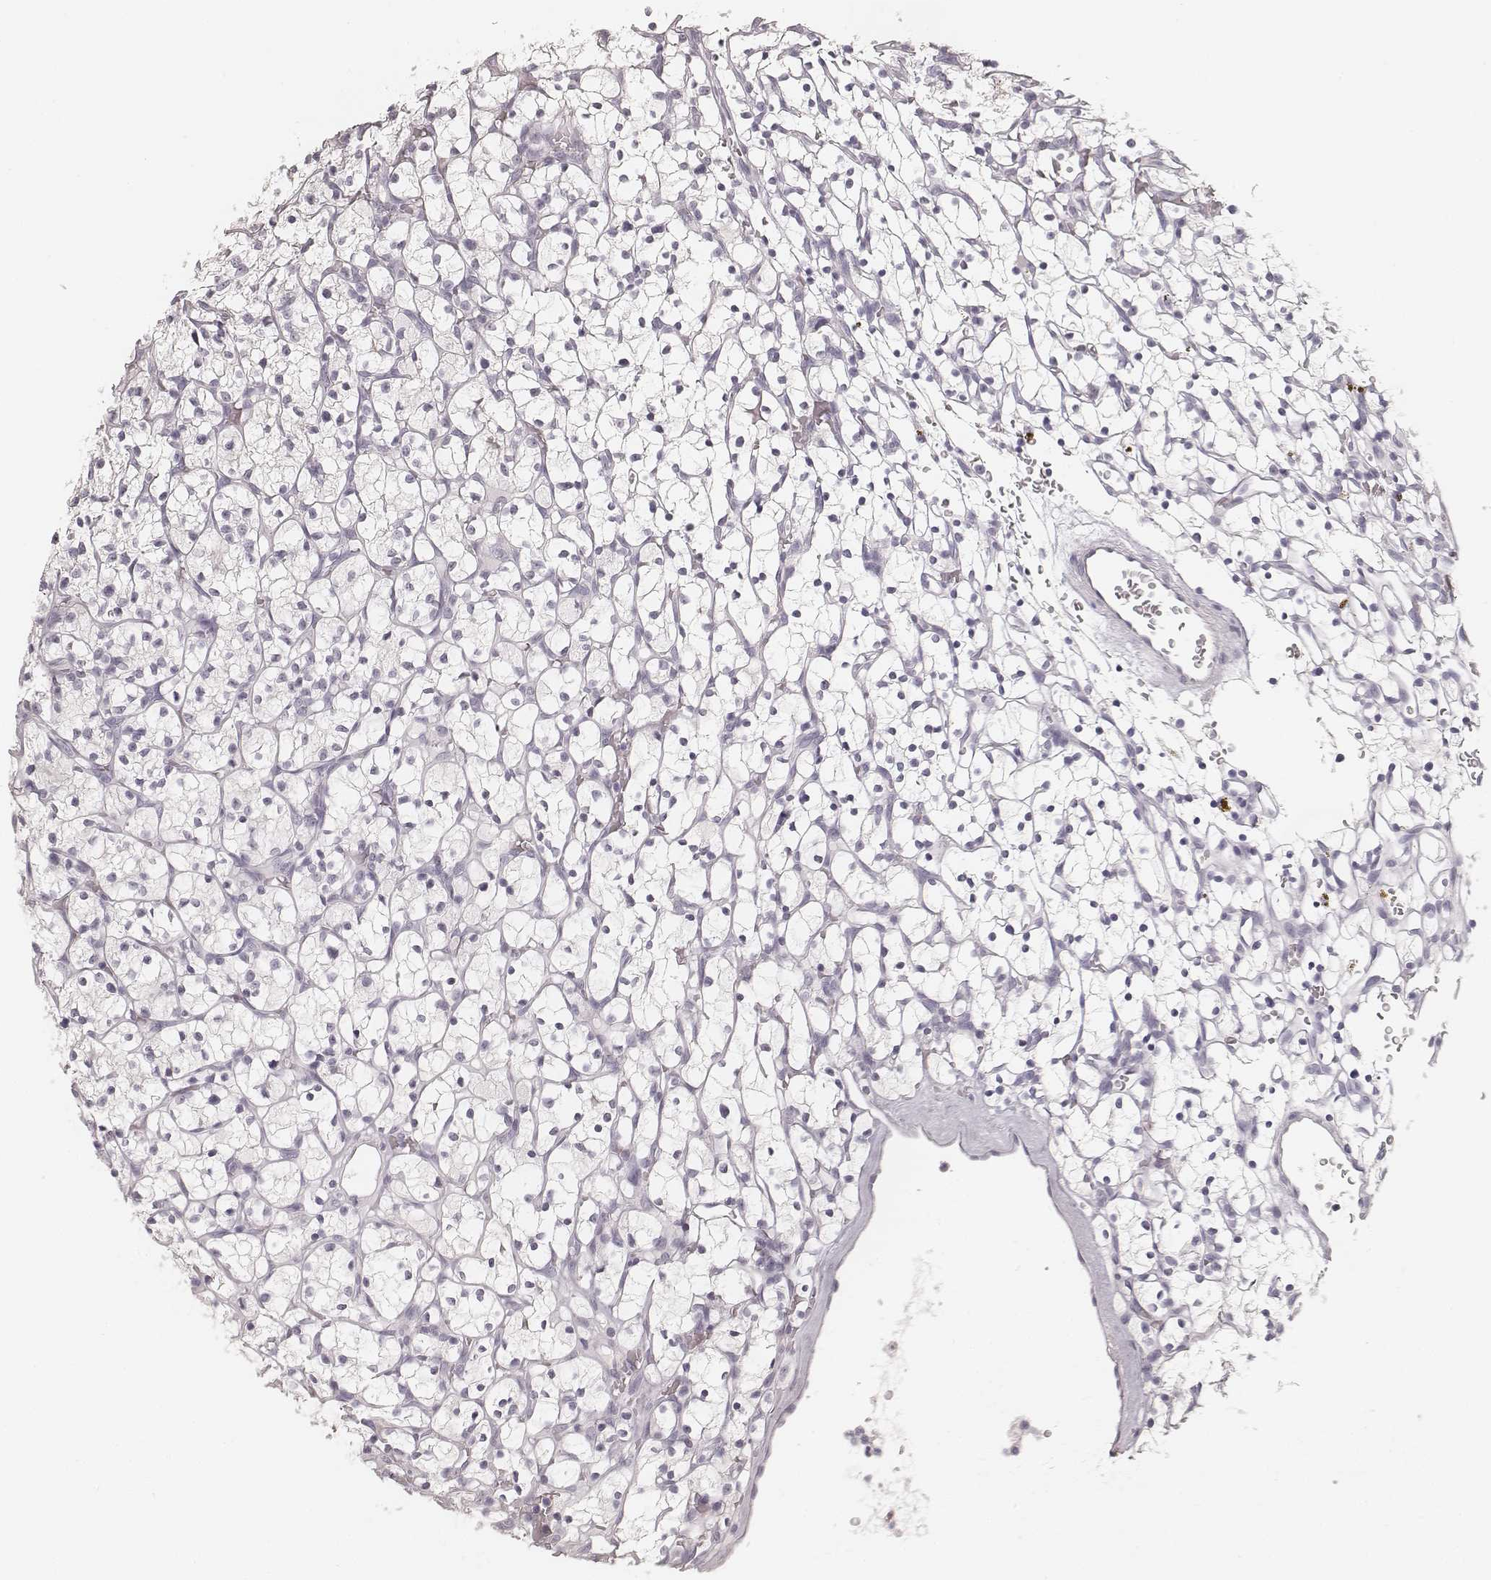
{"staining": {"intensity": "negative", "quantity": "none", "location": "none"}, "tissue": "renal cancer", "cell_type": "Tumor cells", "image_type": "cancer", "snomed": [{"axis": "morphology", "description": "Adenocarcinoma, NOS"}, {"axis": "topography", "description": "Kidney"}], "caption": "A histopathology image of human adenocarcinoma (renal) is negative for staining in tumor cells.", "gene": "HNF4G", "patient": {"sex": "female", "age": 64}}